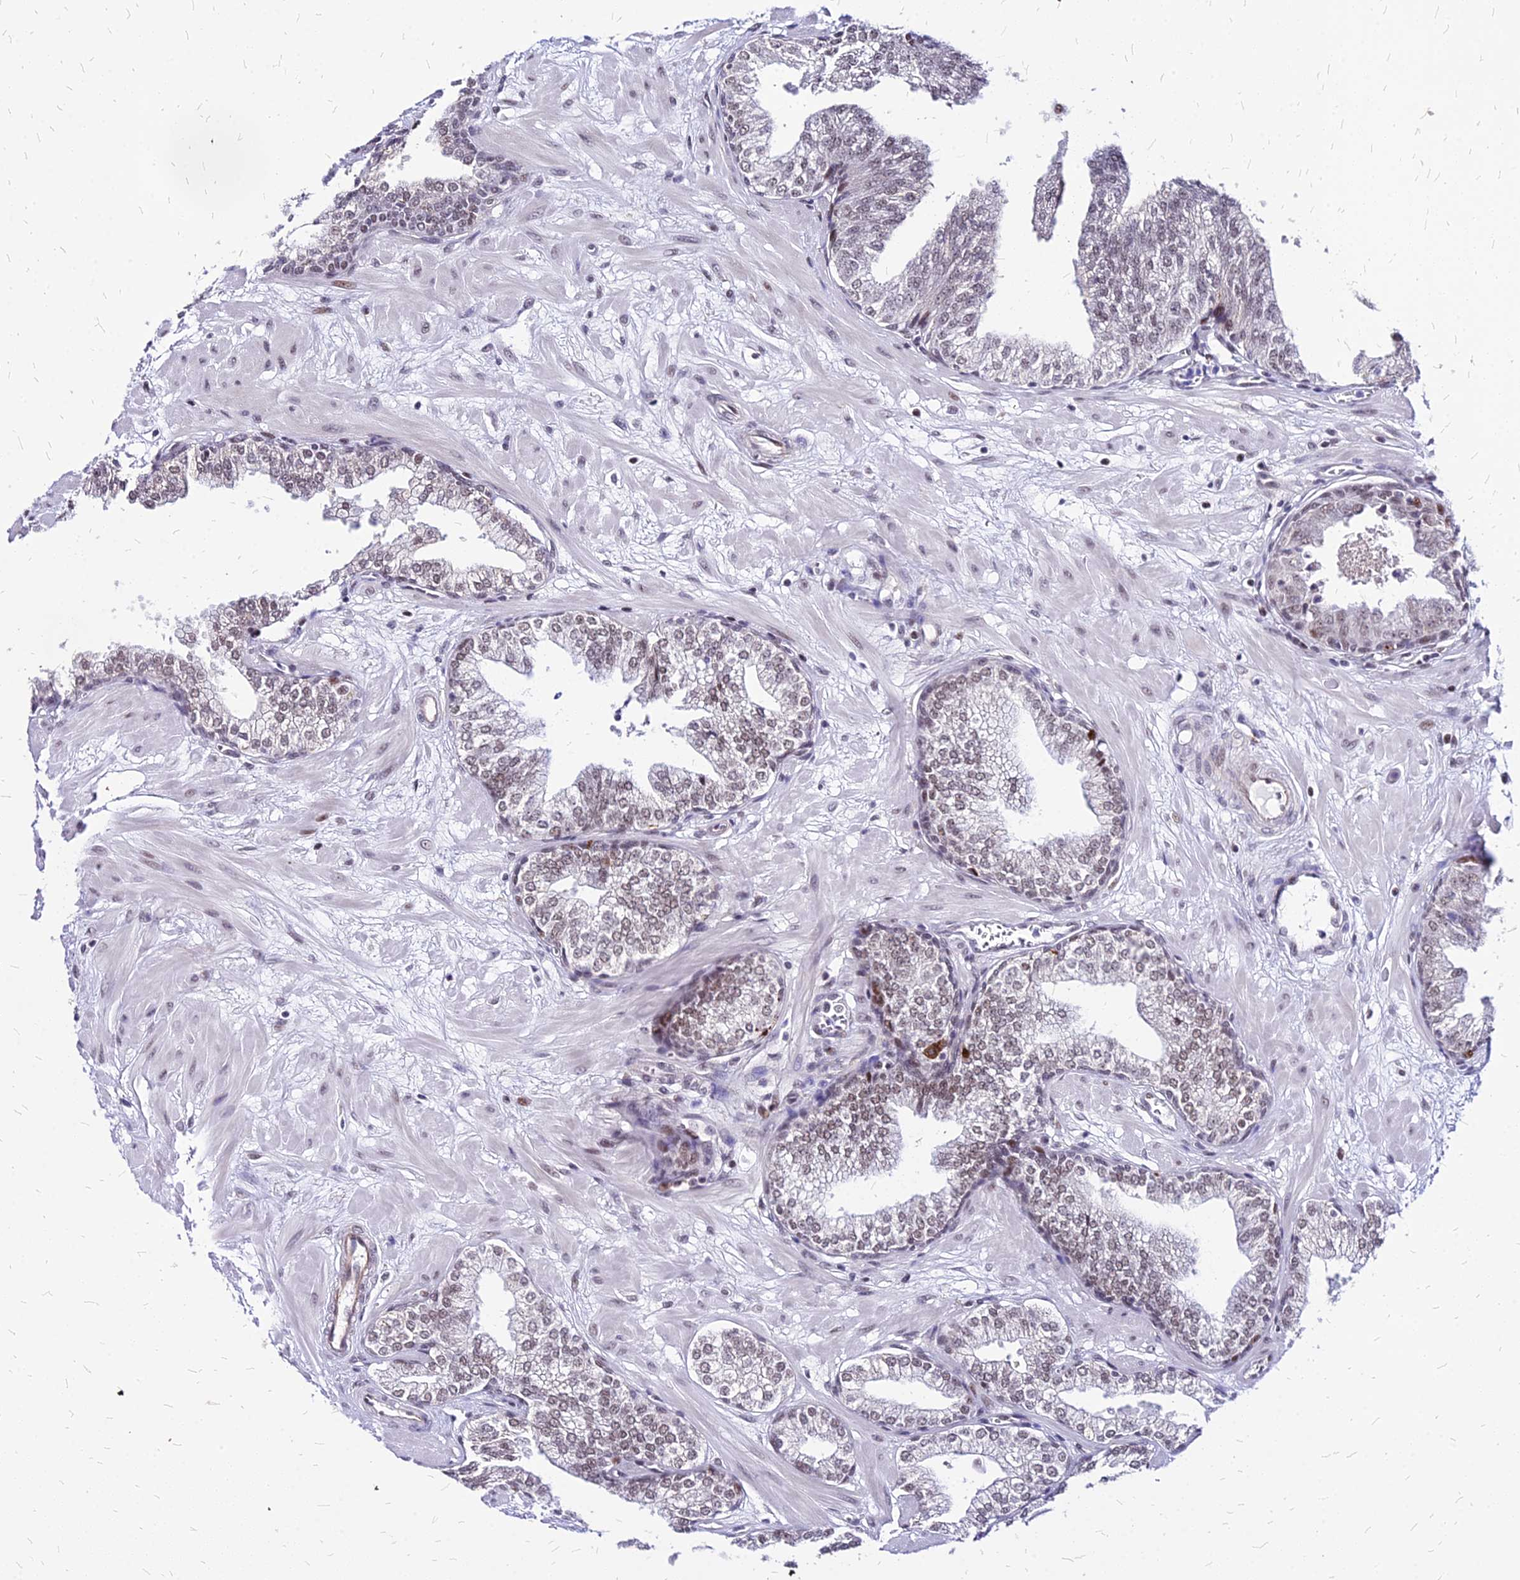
{"staining": {"intensity": "weak", "quantity": ">75%", "location": "nuclear"}, "tissue": "prostate", "cell_type": "Glandular cells", "image_type": "normal", "snomed": [{"axis": "morphology", "description": "Normal tissue, NOS"}, {"axis": "morphology", "description": "Urothelial carcinoma, Low grade"}, {"axis": "topography", "description": "Urinary bladder"}, {"axis": "topography", "description": "Prostate"}], "caption": "Protein expression by immunohistochemistry reveals weak nuclear staining in approximately >75% of glandular cells in unremarkable prostate.", "gene": "FDX2", "patient": {"sex": "male", "age": 60}}